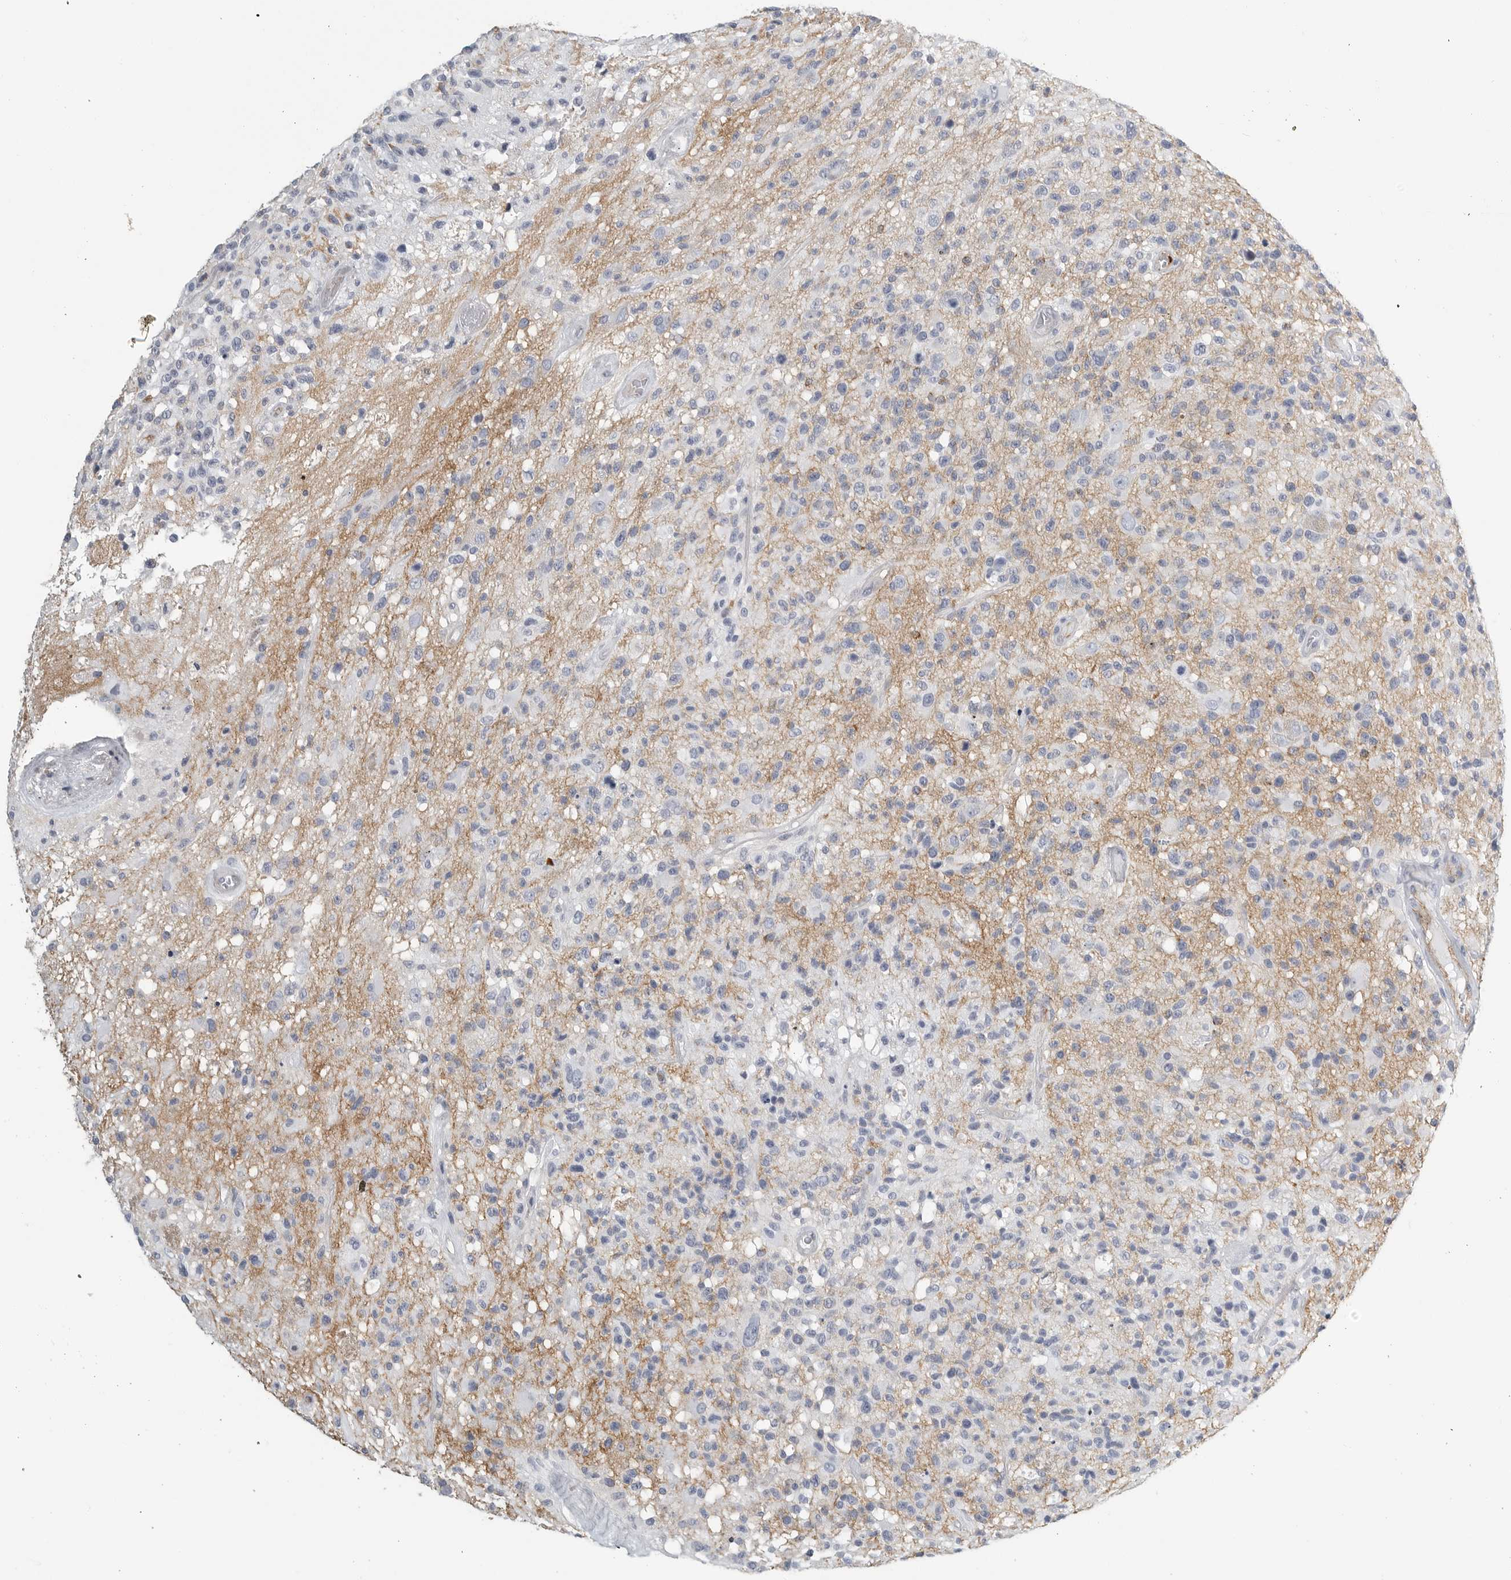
{"staining": {"intensity": "negative", "quantity": "none", "location": "none"}, "tissue": "glioma", "cell_type": "Tumor cells", "image_type": "cancer", "snomed": [{"axis": "morphology", "description": "Glioma, malignant, High grade"}, {"axis": "morphology", "description": "Glioblastoma, NOS"}, {"axis": "topography", "description": "Brain"}], "caption": "Tumor cells show no significant protein staining in glioma.", "gene": "TNR", "patient": {"sex": "male", "age": 60}}